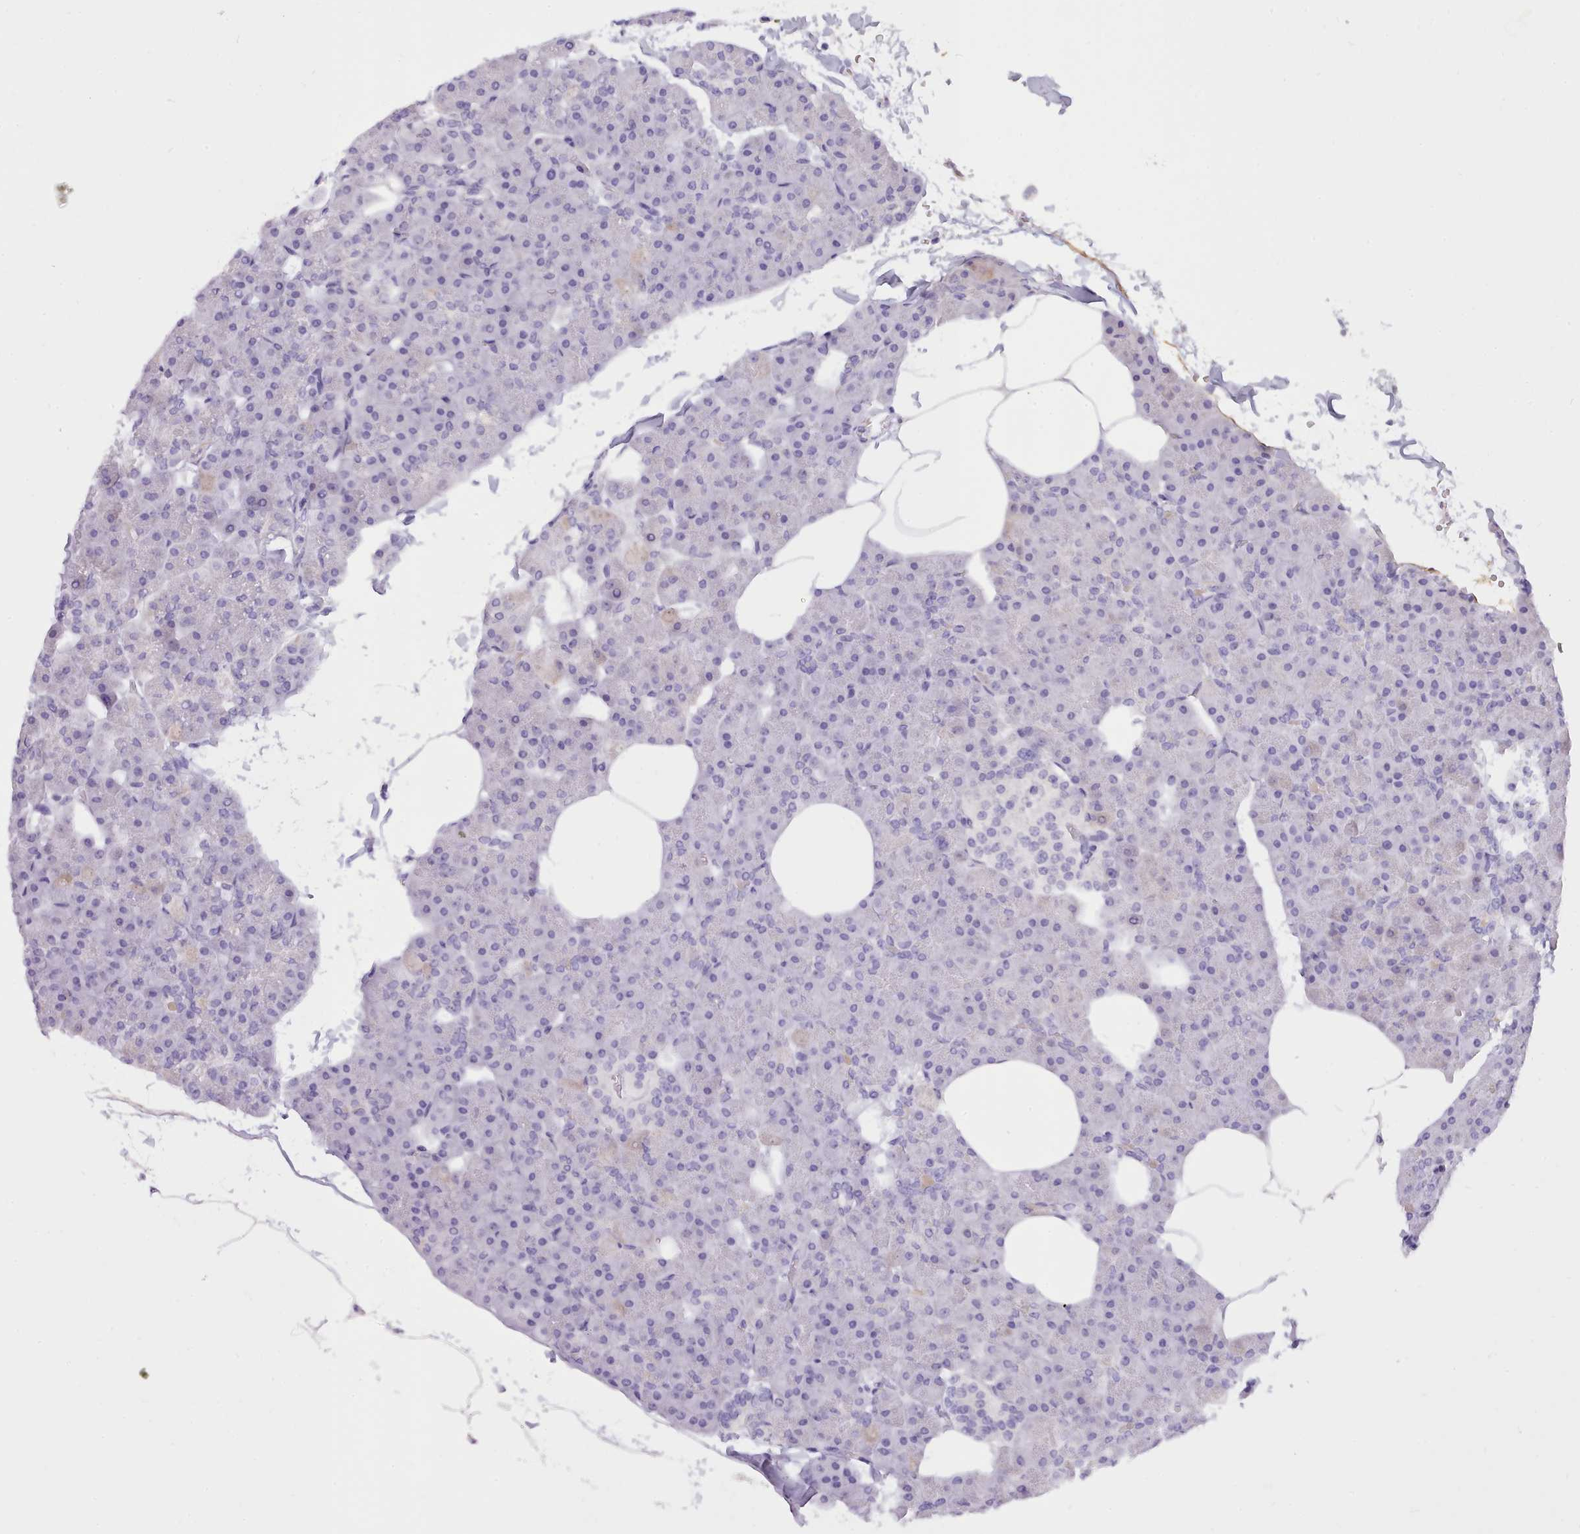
{"staining": {"intensity": "negative", "quantity": "none", "location": "none"}, "tissue": "pancreas", "cell_type": "Exocrine glandular cells", "image_type": "normal", "snomed": [{"axis": "morphology", "description": "Normal tissue, NOS"}, {"axis": "topography", "description": "Pancreas"}], "caption": "Immunohistochemical staining of benign pancreas shows no significant positivity in exocrine glandular cells. Nuclei are stained in blue.", "gene": "CYP2A13", "patient": {"sex": "male", "age": 35}}